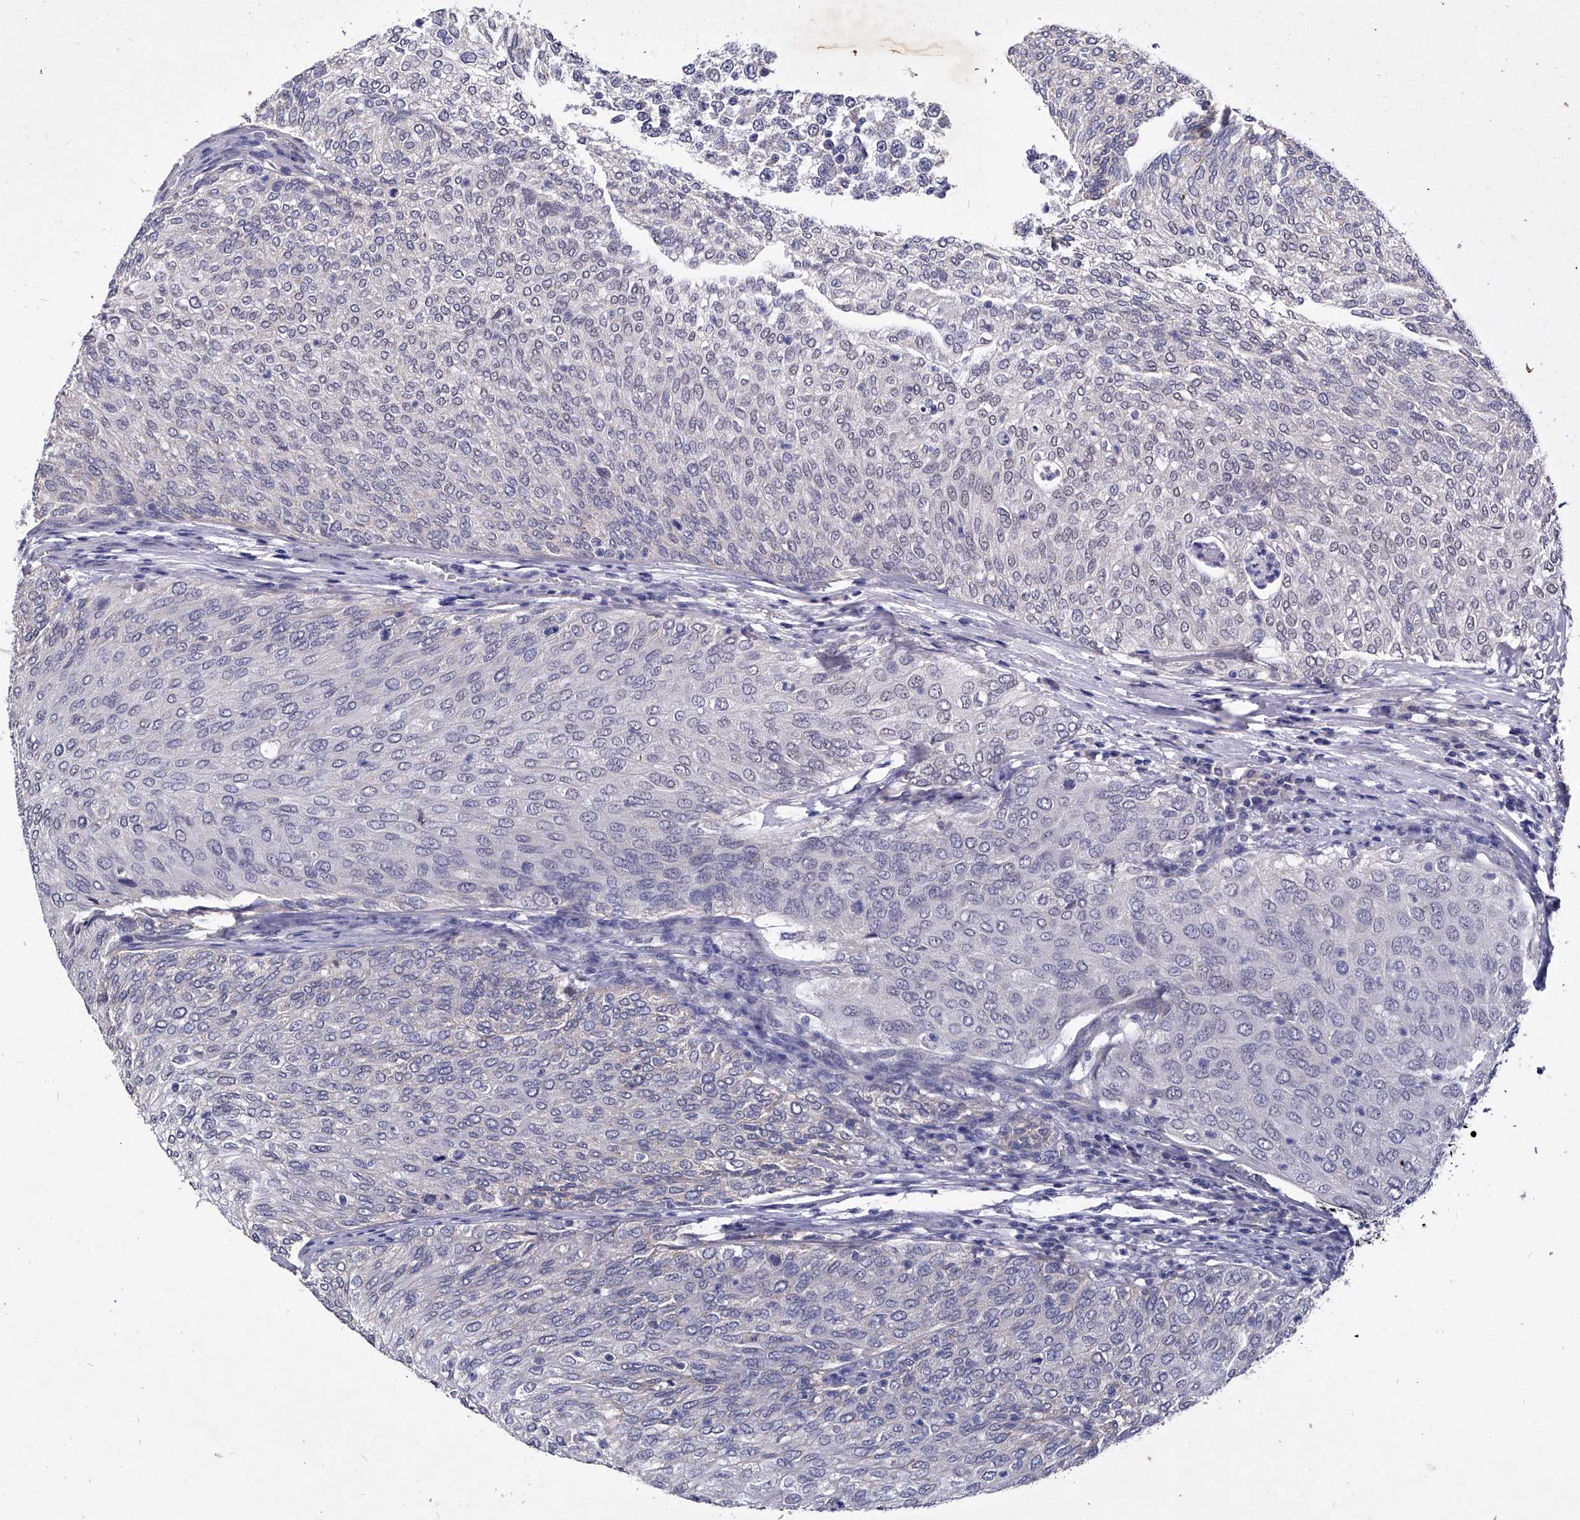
{"staining": {"intensity": "negative", "quantity": "none", "location": "none"}, "tissue": "urothelial cancer", "cell_type": "Tumor cells", "image_type": "cancer", "snomed": [{"axis": "morphology", "description": "Urothelial carcinoma, Low grade"}, {"axis": "topography", "description": "Urinary bladder"}], "caption": "A high-resolution image shows immunohistochemistry staining of urothelial cancer, which displays no significant staining in tumor cells.", "gene": "ZNF529", "patient": {"sex": "female", "age": 79}}